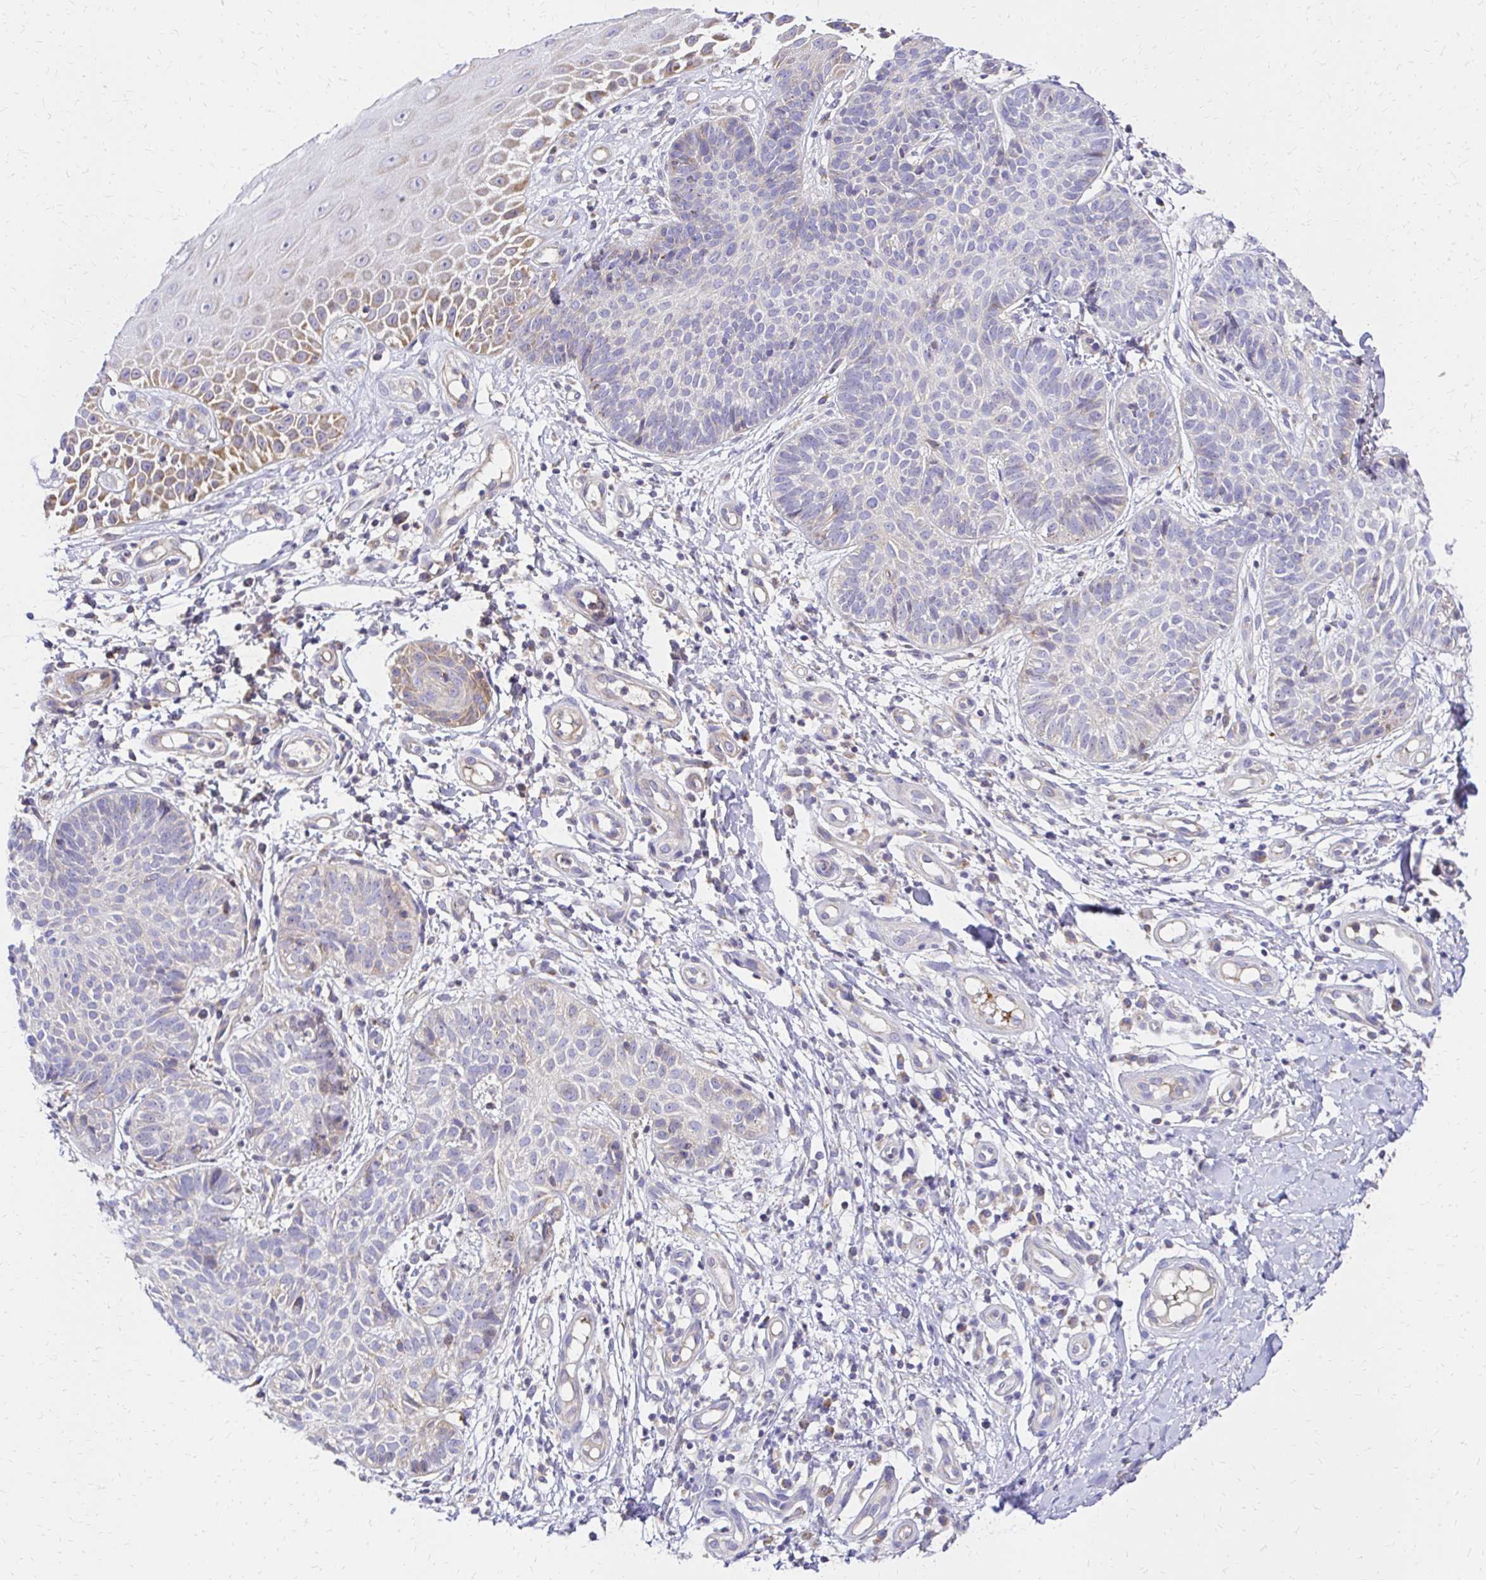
{"staining": {"intensity": "negative", "quantity": "none", "location": "none"}, "tissue": "skin cancer", "cell_type": "Tumor cells", "image_type": "cancer", "snomed": [{"axis": "morphology", "description": "Basal cell carcinoma"}, {"axis": "topography", "description": "Skin"}, {"axis": "topography", "description": "Skin of leg"}], "caption": "An immunohistochemistry (IHC) image of basal cell carcinoma (skin) is shown. There is no staining in tumor cells of basal cell carcinoma (skin).", "gene": "MRPL13", "patient": {"sex": "female", "age": 87}}